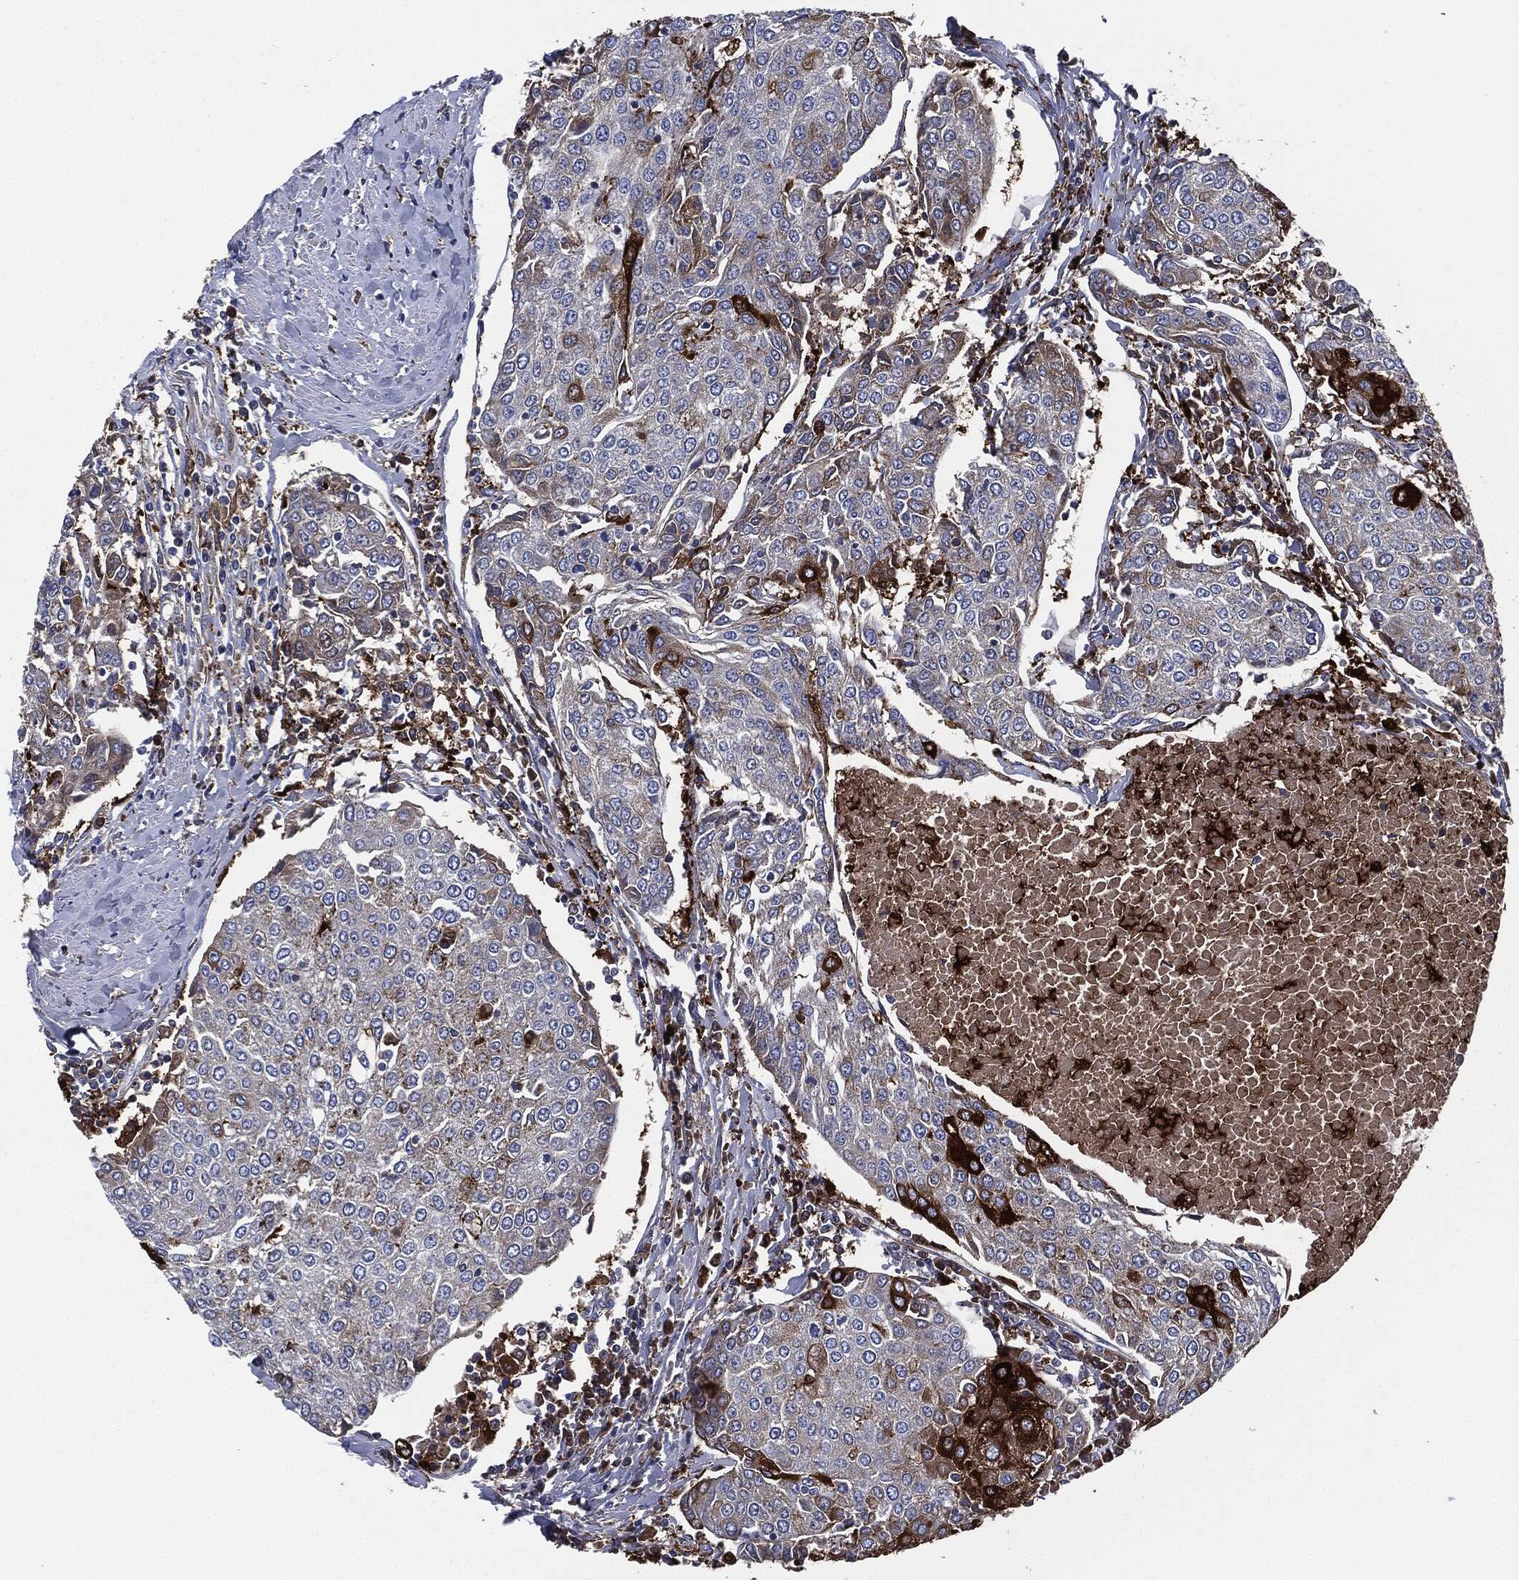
{"staining": {"intensity": "strong", "quantity": "<25%", "location": "cytoplasmic/membranous"}, "tissue": "urothelial cancer", "cell_type": "Tumor cells", "image_type": "cancer", "snomed": [{"axis": "morphology", "description": "Urothelial carcinoma, High grade"}, {"axis": "topography", "description": "Urinary bladder"}], "caption": "Brown immunohistochemical staining in human urothelial carcinoma (high-grade) shows strong cytoplasmic/membranous expression in approximately <25% of tumor cells. (Stains: DAB (3,3'-diaminobenzidine) in brown, nuclei in blue, Microscopy: brightfield microscopy at high magnification).", "gene": "TMEM11", "patient": {"sex": "female", "age": 85}}